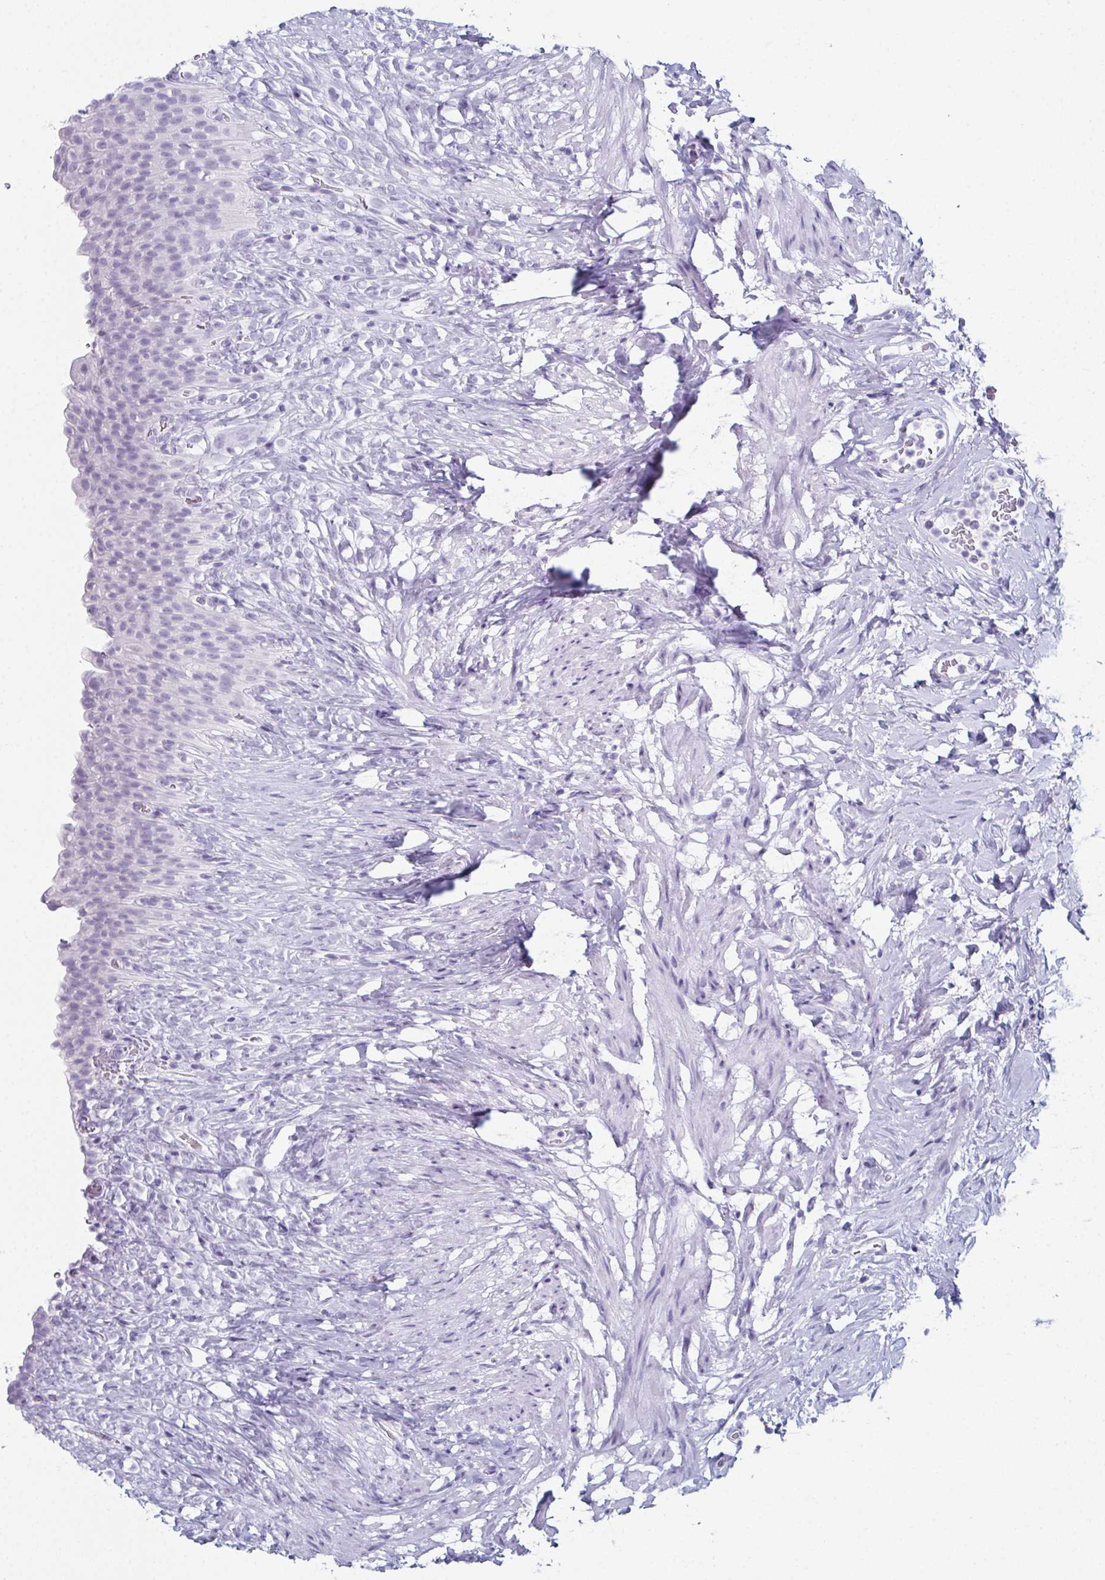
{"staining": {"intensity": "negative", "quantity": "none", "location": "none"}, "tissue": "urinary bladder", "cell_type": "Urothelial cells", "image_type": "normal", "snomed": [{"axis": "morphology", "description": "Normal tissue, NOS"}, {"axis": "topography", "description": "Urinary bladder"}, {"axis": "topography", "description": "Prostate"}], "caption": "This is an immunohistochemistry (IHC) photomicrograph of unremarkable human urinary bladder. There is no positivity in urothelial cells.", "gene": "ENKUR", "patient": {"sex": "male", "age": 76}}